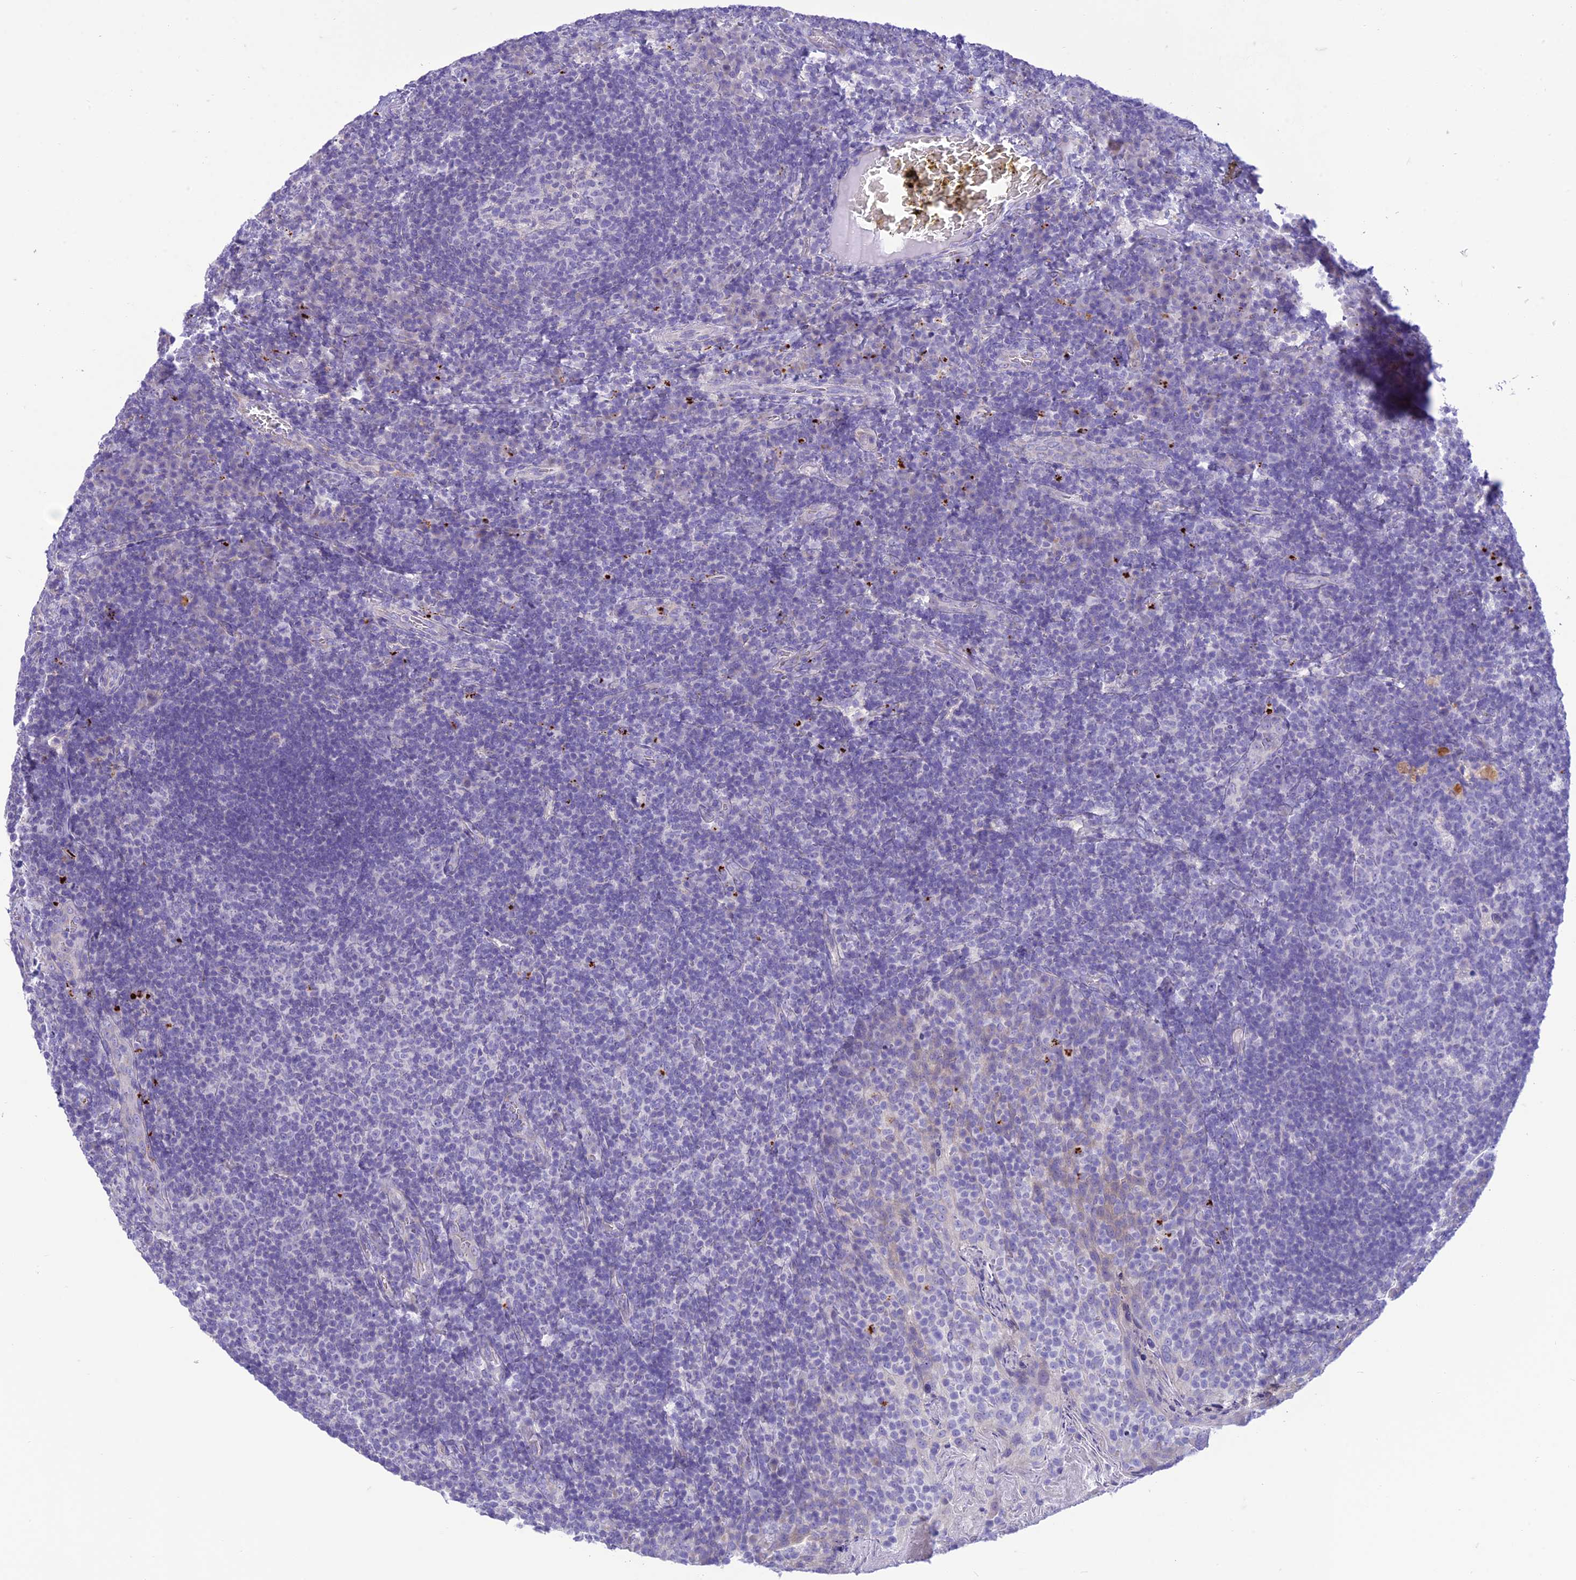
{"staining": {"intensity": "negative", "quantity": "none", "location": "none"}, "tissue": "tonsil", "cell_type": "Germinal center cells", "image_type": "normal", "snomed": [{"axis": "morphology", "description": "Normal tissue, NOS"}, {"axis": "topography", "description": "Tonsil"}], "caption": "Germinal center cells are negative for brown protein staining in benign tonsil. (DAB (3,3'-diaminobenzidine) IHC visualized using brightfield microscopy, high magnification).", "gene": "DHDH", "patient": {"sex": "male", "age": 17}}